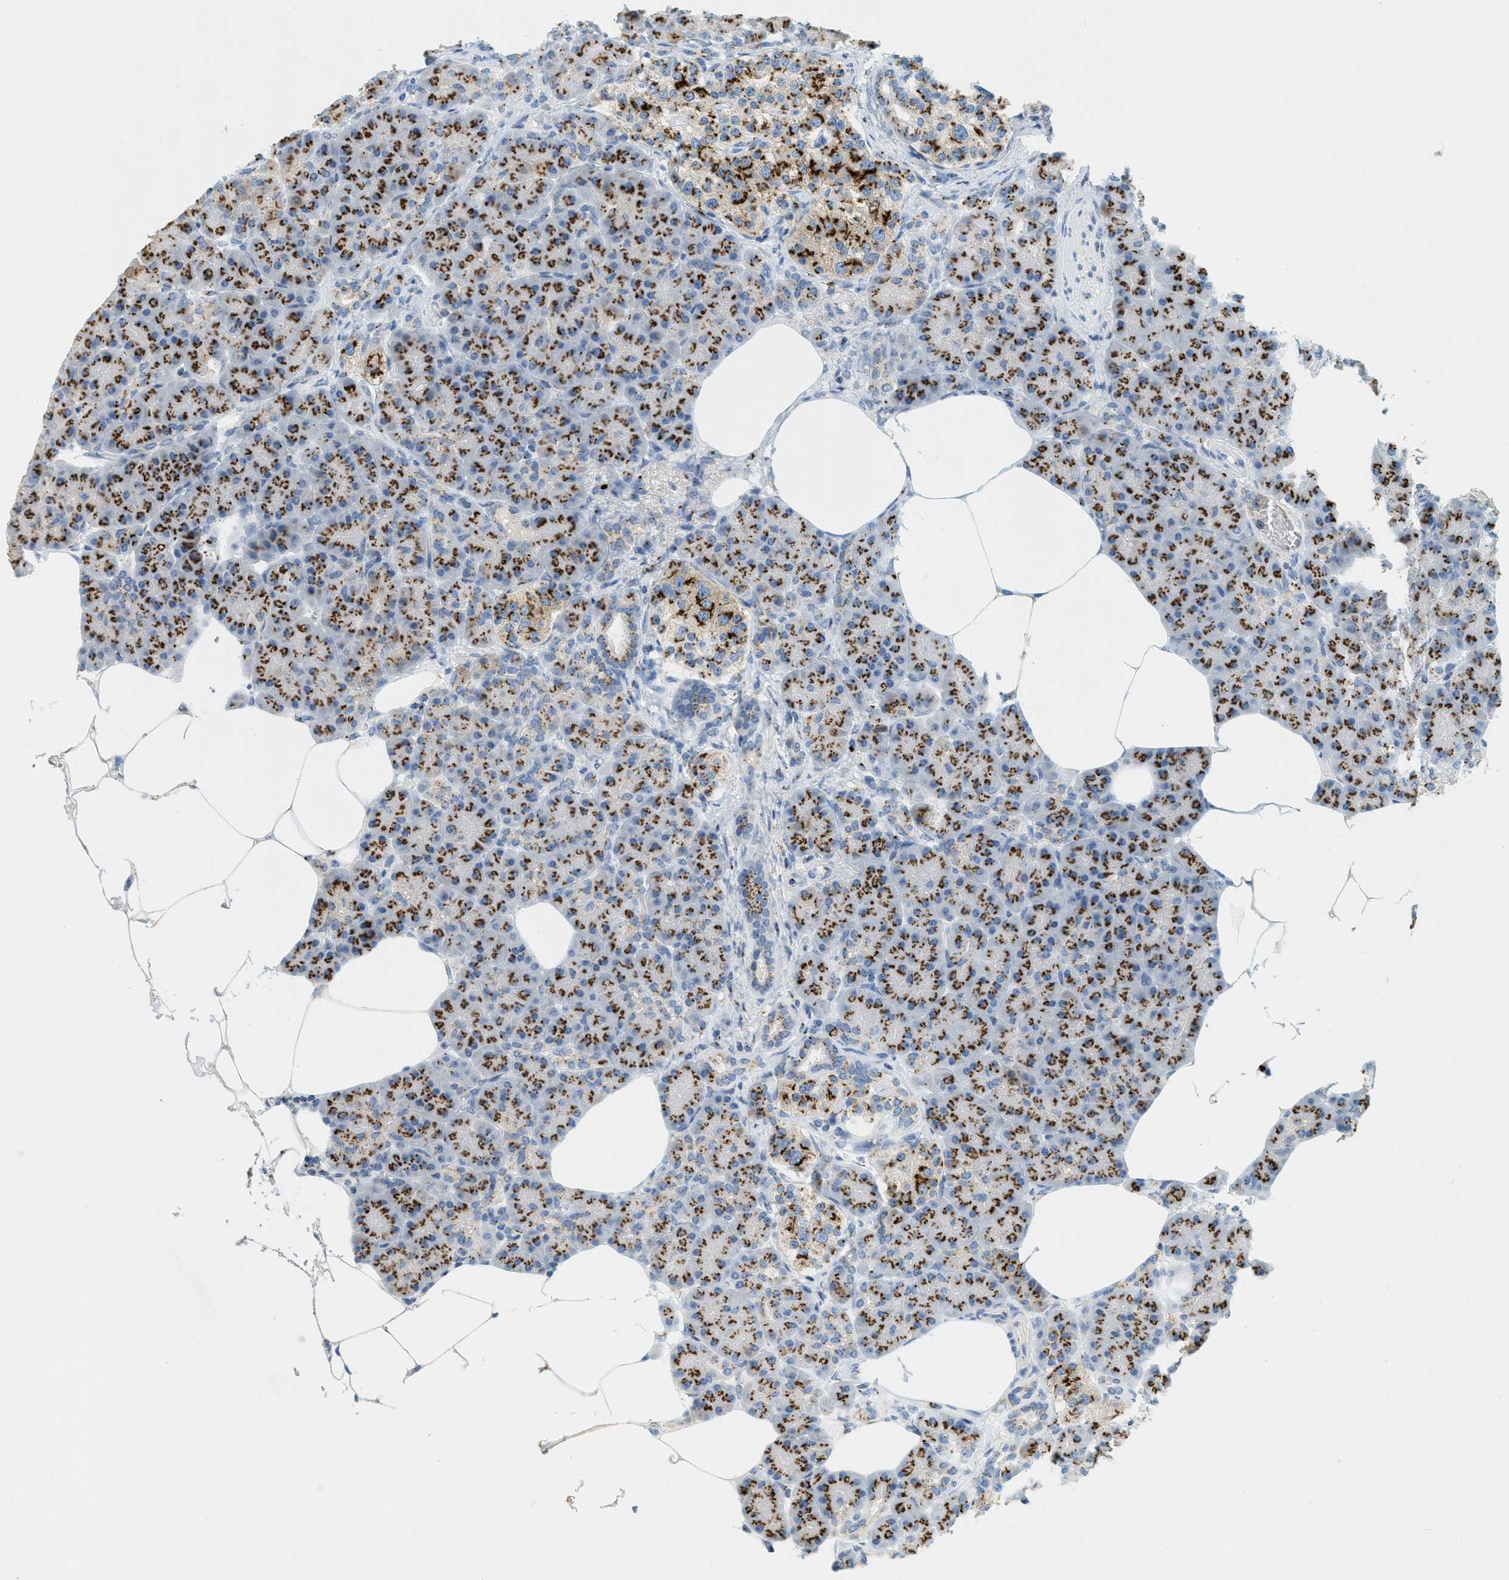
{"staining": {"intensity": "strong", "quantity": ">75%", "location": "cytoplasmic/membranous"}, "tissue": "pancreas", "cell_type": "Exocrine glandular cells", "image_type": "normal", "snomed": [{"axis": "morphology", "description": "Normal tissue, NOS"}, {"axis": "topography", "description": "Pancreas"}], "caption": "IHC (DAB (3,3'-diaminobenzidine)) staining of unremarkable human pancreas demonstrates strong cytoplasmic/membranous protein staining in approximately >75% of exocrine glandular cells.", "gene": "ENTPD4", "patient": {"sex": "female", "age": 70}}